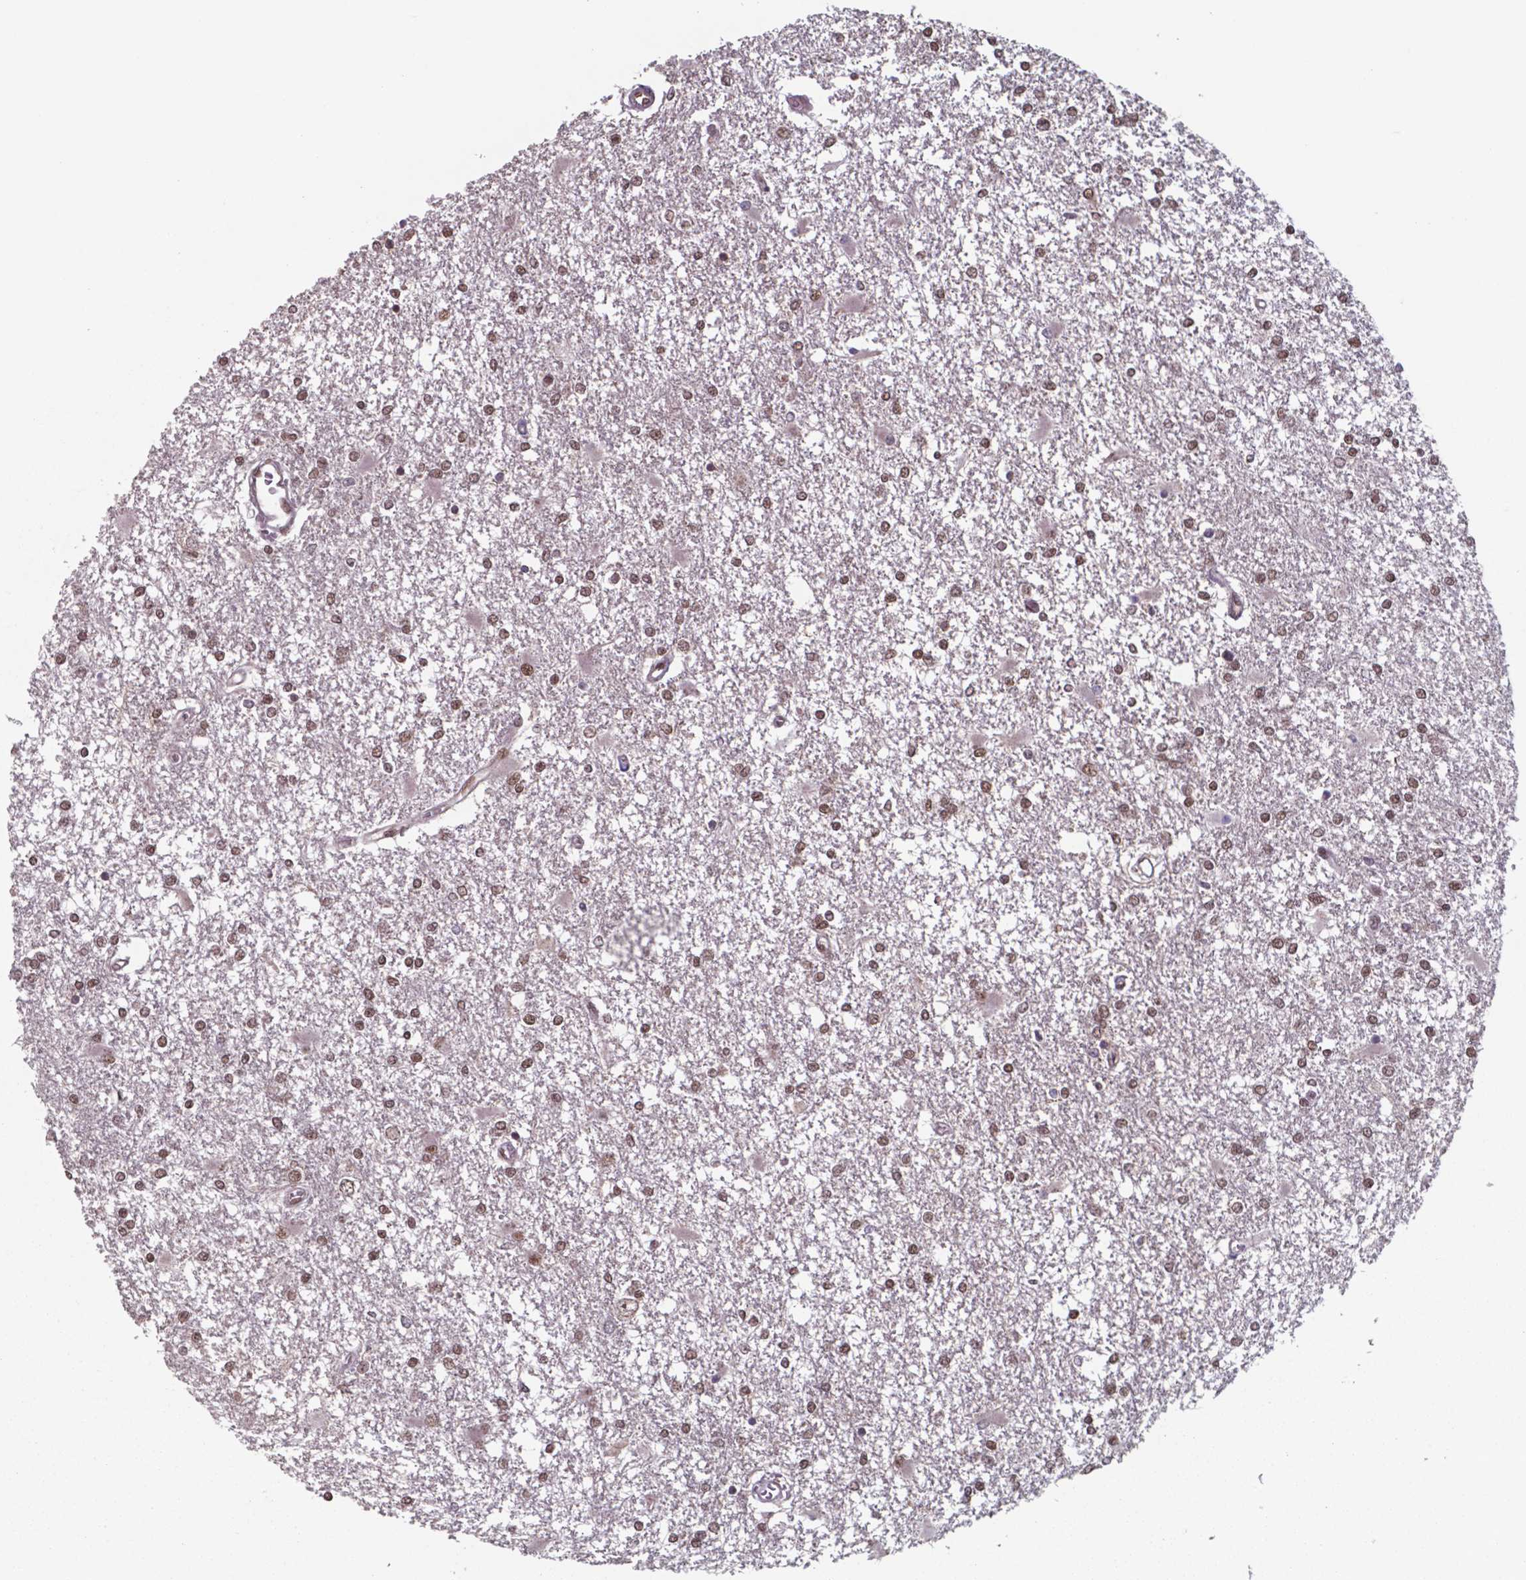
{"staining": {"intensity": "moderate", "quantity": ">75%", "location": "nuclear"}, "tissue": "glioma", "cell_type": "Tumor cells", "image_type": "cancer", "snomed": [{"axis": "morphology", "description": "Glioma, malignant, High grade"}, {"axis": "topography", "description": "Cerebral cortex"}], "caption": "High-magnification brightfield microscopy of glioma stained with DAB (3,3'-diaminobenzidine) (brown) and counterstained with hematoxylin (blue). tumor cells exhibit moderate nuclear expression is appreciated in approximately>75% of cells.", "gene": "UBA1", "patient": {"sex": "male", "age": 79}}